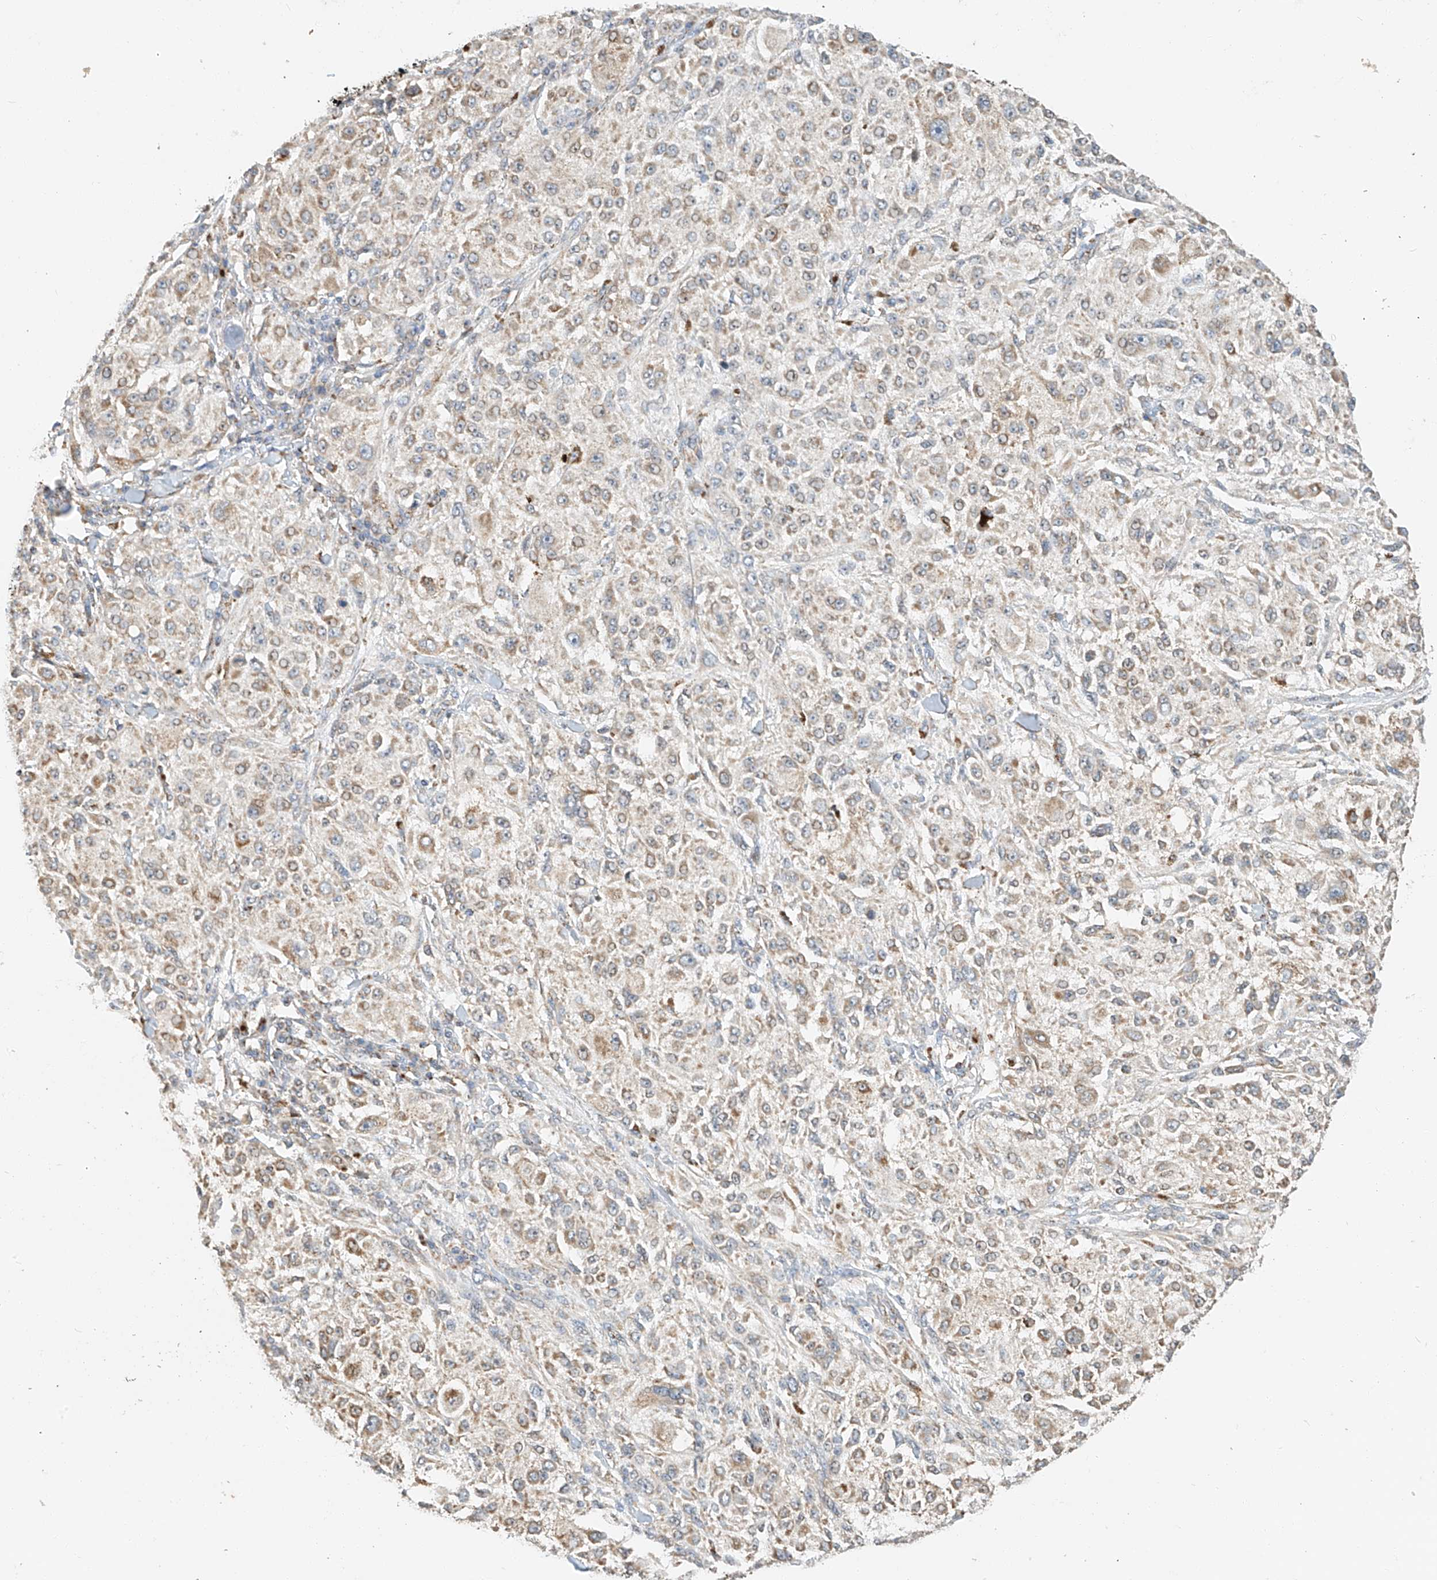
{"staining": {"intensity": "weak", "quantity": "25%-75%", "location": "cytoplasmic/membranous"}, "tissue": "melanoma", "cell_type": "Tumor cells", "image_type": "cancer", "snomed": [{"axis": "morphology", "description": "Necrosis, NOS"}, {"axis": "morphology", "description": "Malignant melanoma, NOS"}, {"axis": "topography", "description": "Skin"}], "caption": "Tumor cells show weak cytoplasmic/membranous staining in about 25%-75% of cells in melanoma.", "gene": "YIPF7", "patient": {"sex": "female", "age": 87}}